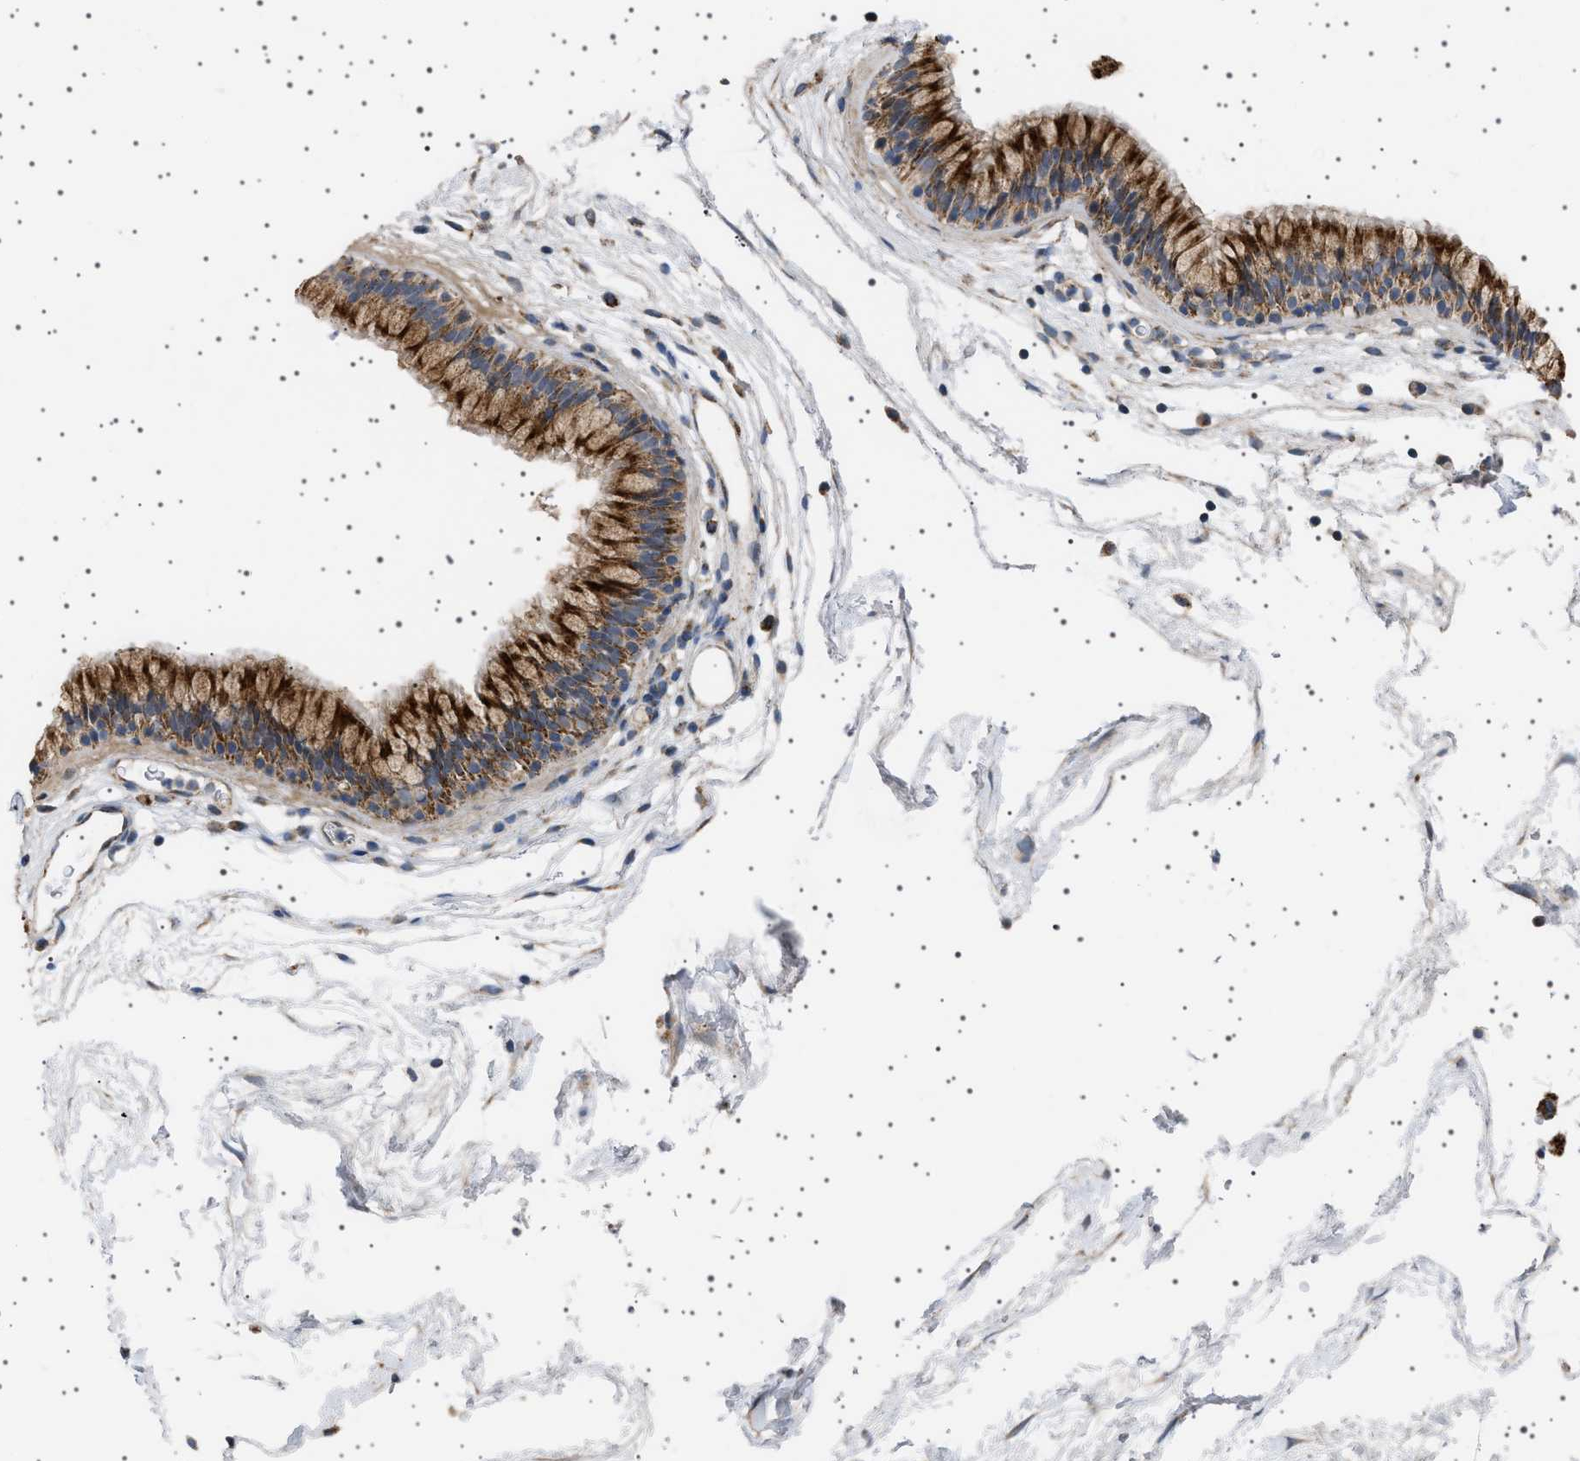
{"staining": {"intensity": "strong", "quantity": "25%-75%", "location": "cytoplasmic/membranous"}, "tissue": "nasopharynx", "cell_type": "Respiratory epithelial cells", "image_type": "normal", "snomed": [{"axis": "morphology", "description": "Normal tissue, NOS"}, {"axis": "morphology", "description": "Inflammation, NOS"}, {"axis": "topography", "description": "Nasopharynx"}], "caption": "Respiratory epithelial cells reveal strong cytoplasmic/membranous expression in approximately 25%-75% of cells in benign nasopharynx.", "gene": "UBXN8", "patient": {"sex": "male", "age": 48}}